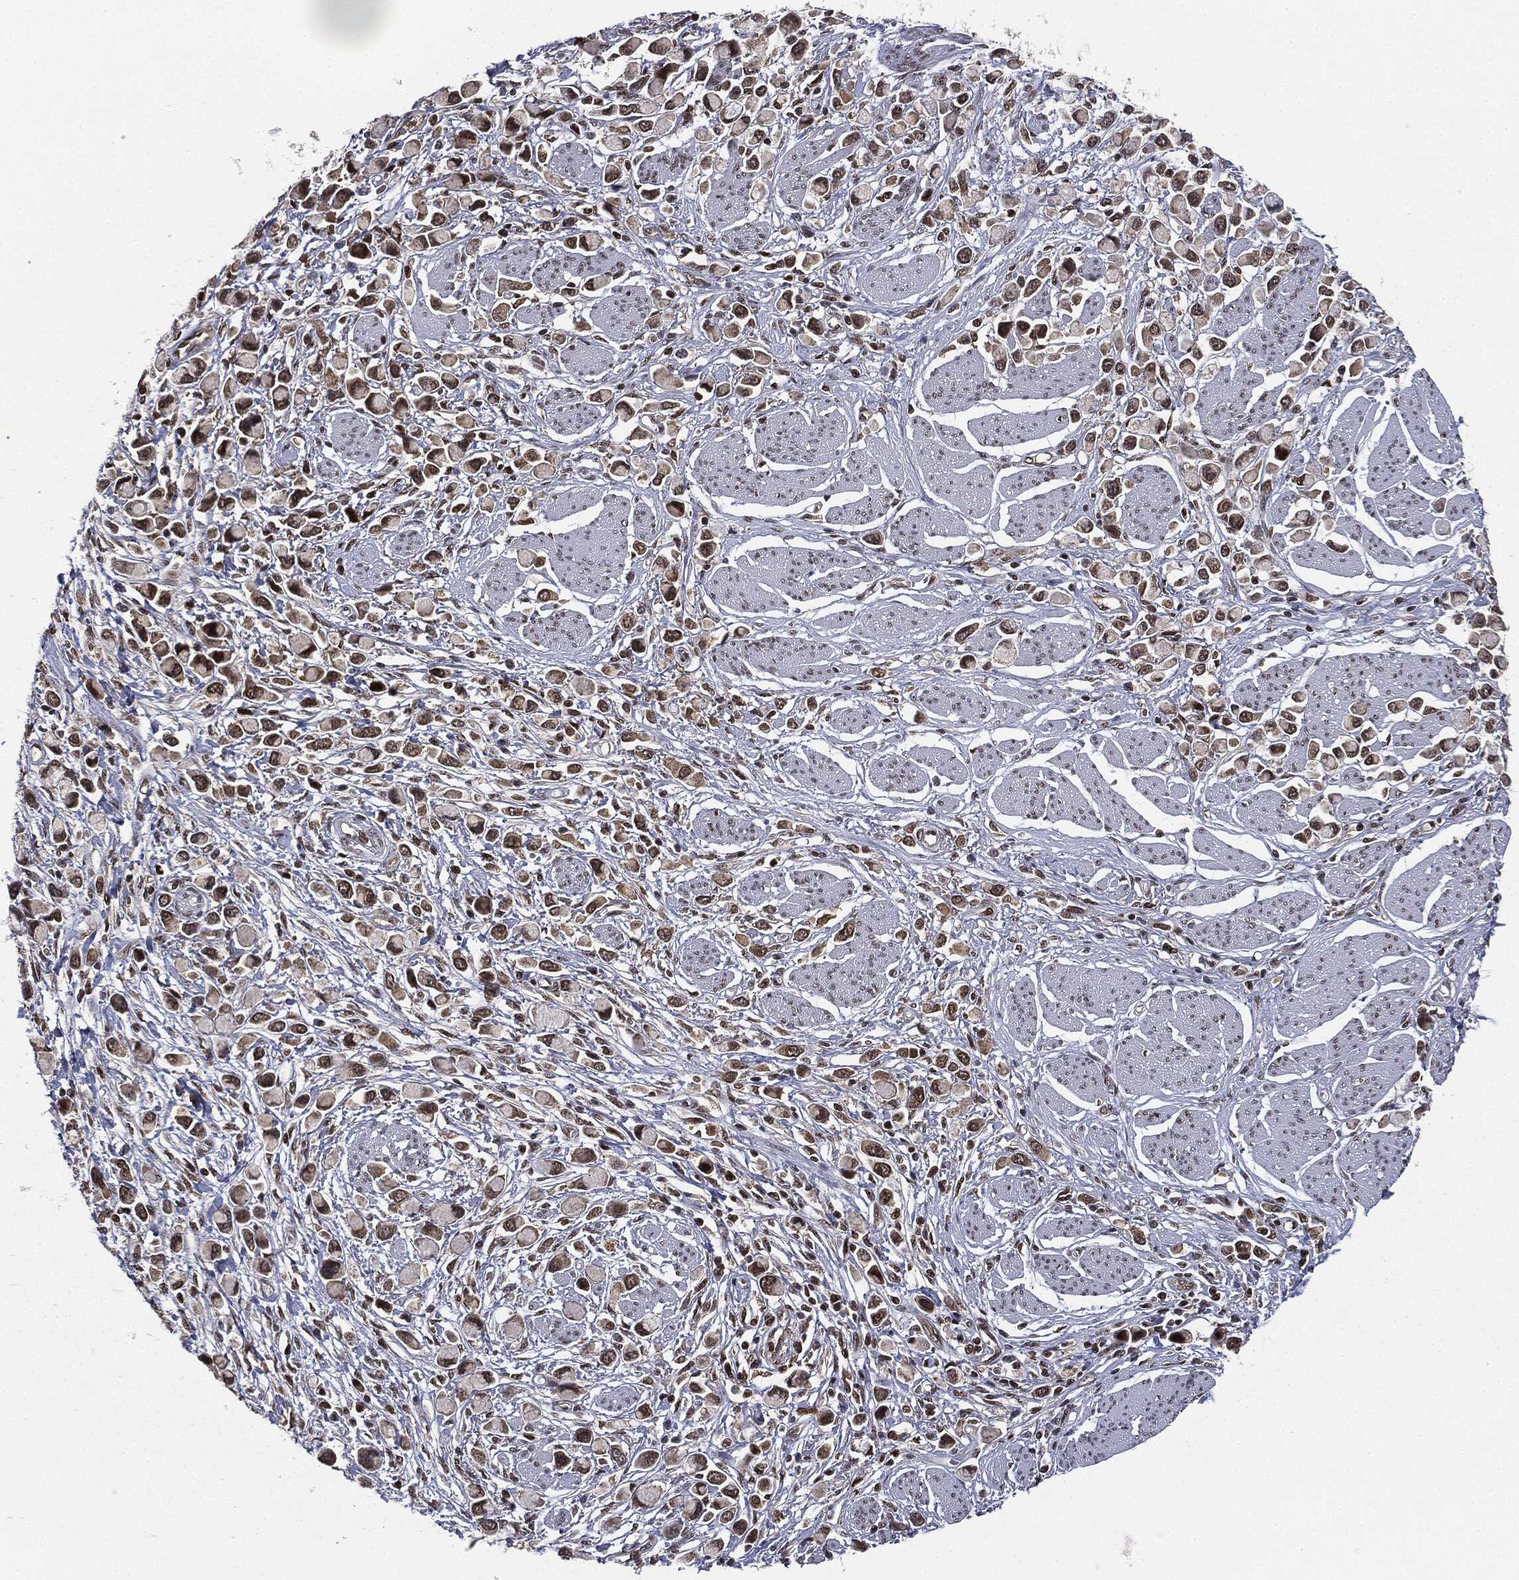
{"staining": {"intensity": "moderate", "quantity": ">75%", "location": "nuclear"}, "tissue": "stomach cancer", "cell_type": "Tumor cells", "image_type": "cancer", "snomed": [{"axis": "morphology", "description": "Adenocarcinoma, NOS"}, {"axis": "topography", "description": "Stomach"}], "caption": "Immunohistochemistry (IHC) micrograph of neoplastic tissue: stomach cancer stained using immunohistochemistry (IHC) shows medium levels of moderate protein expression localized specifically in the nuclear of tumor cells, appearing as a nuclear brown color.", "gene": "TBC1D22A", "patient": {"sex": "female", "age": 81}}